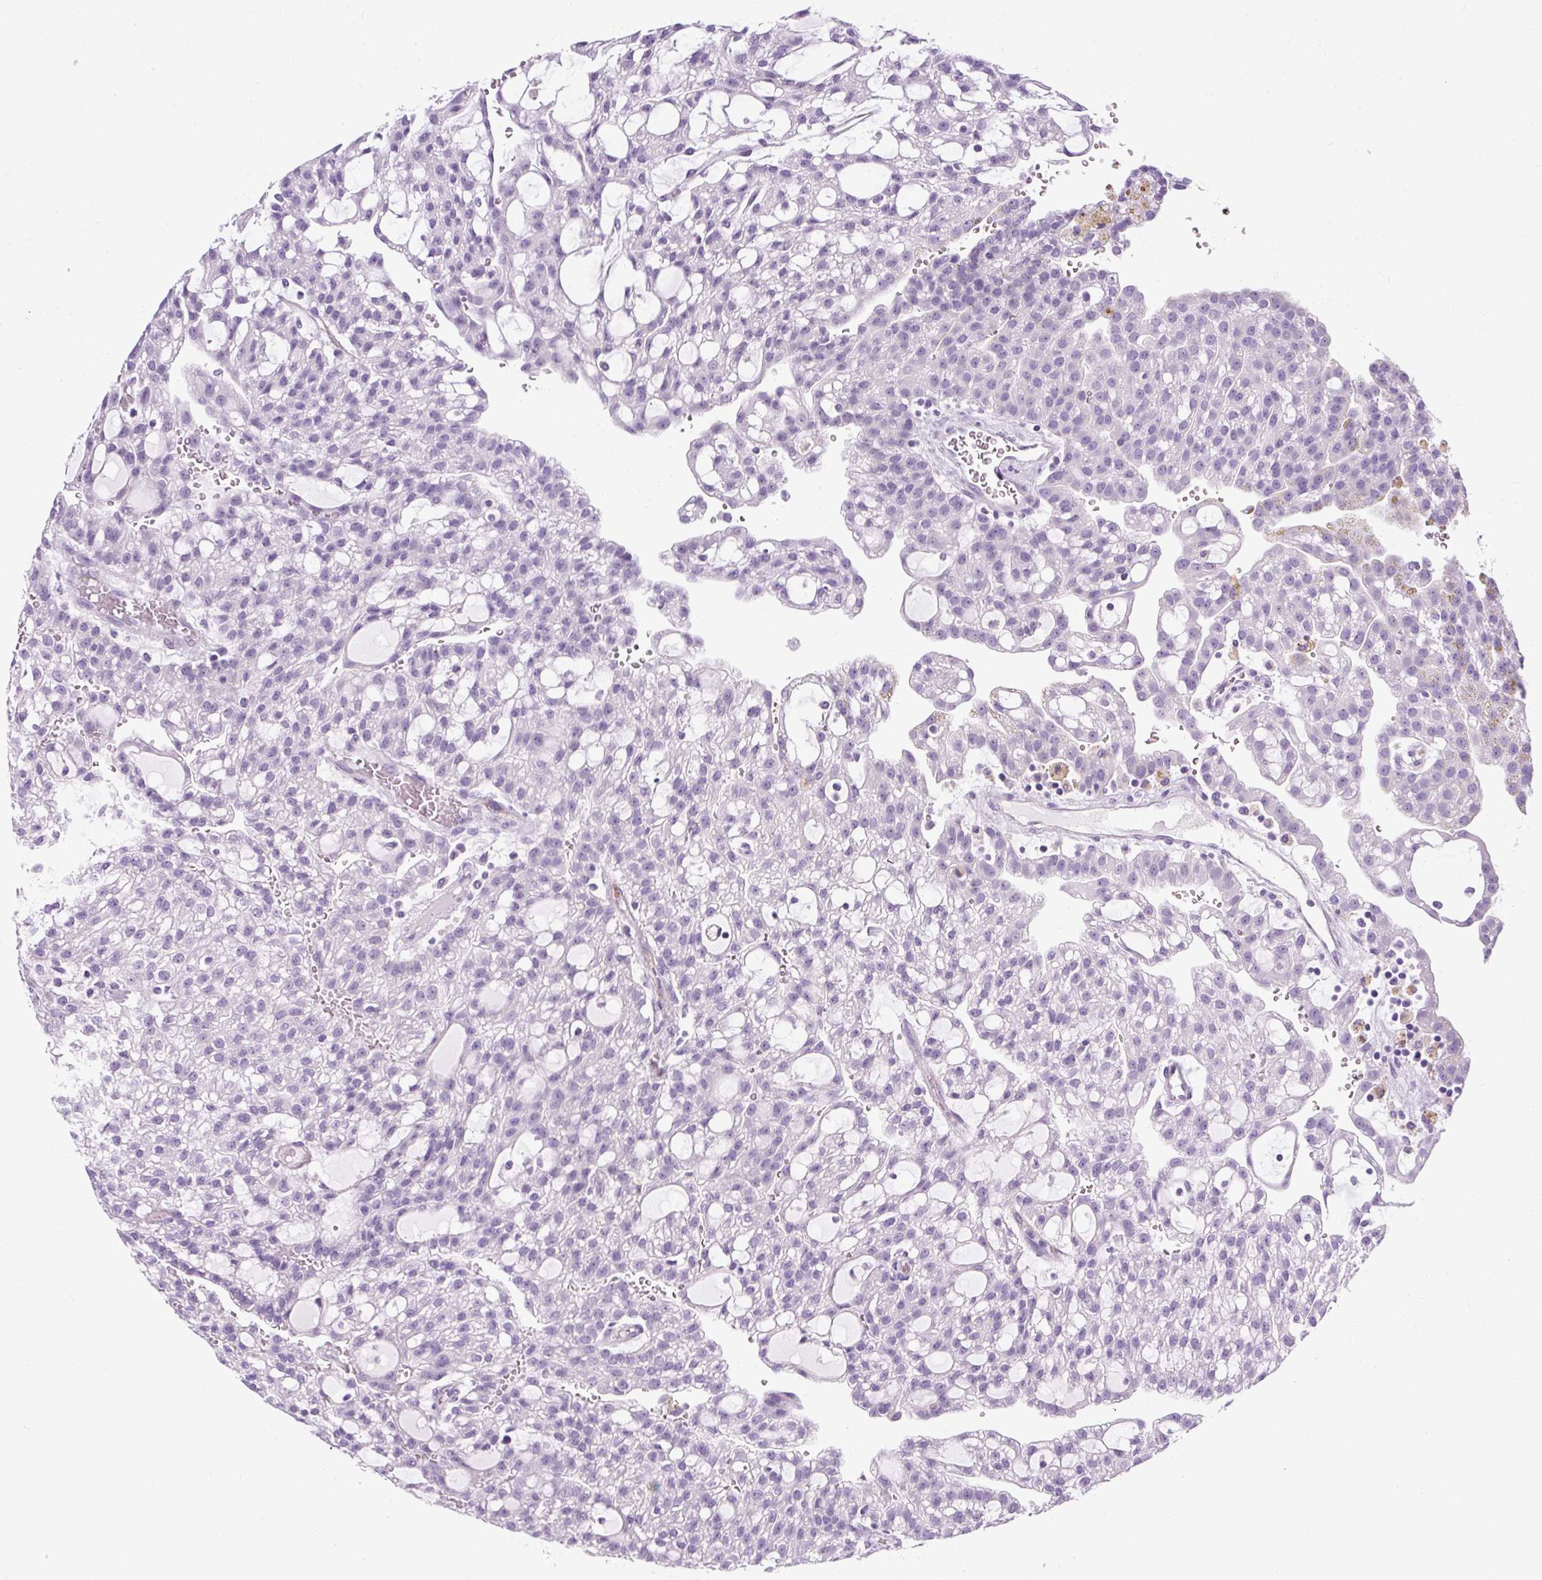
{"staining": {"intensity": "negative", "quantity": "none", "location": "none"}, "tissue": "renal cancer", "cell_type": "Tumor cells", "image_type": "cancer", "snomed": [{"axis": "morphology", "description": "Adenocarcinoma, NOS"}, {"axis": "topography", "description": "Kidney"}], "caption": "This is a micrograph of immunohistochemistry (IHC) staining of renal adenocarcinoma, which shows no positivity in tumor cells. Nuclei are stained in blue.", "gene": "B3GNT4", "patient": {"sex": "male", "age": 63}}